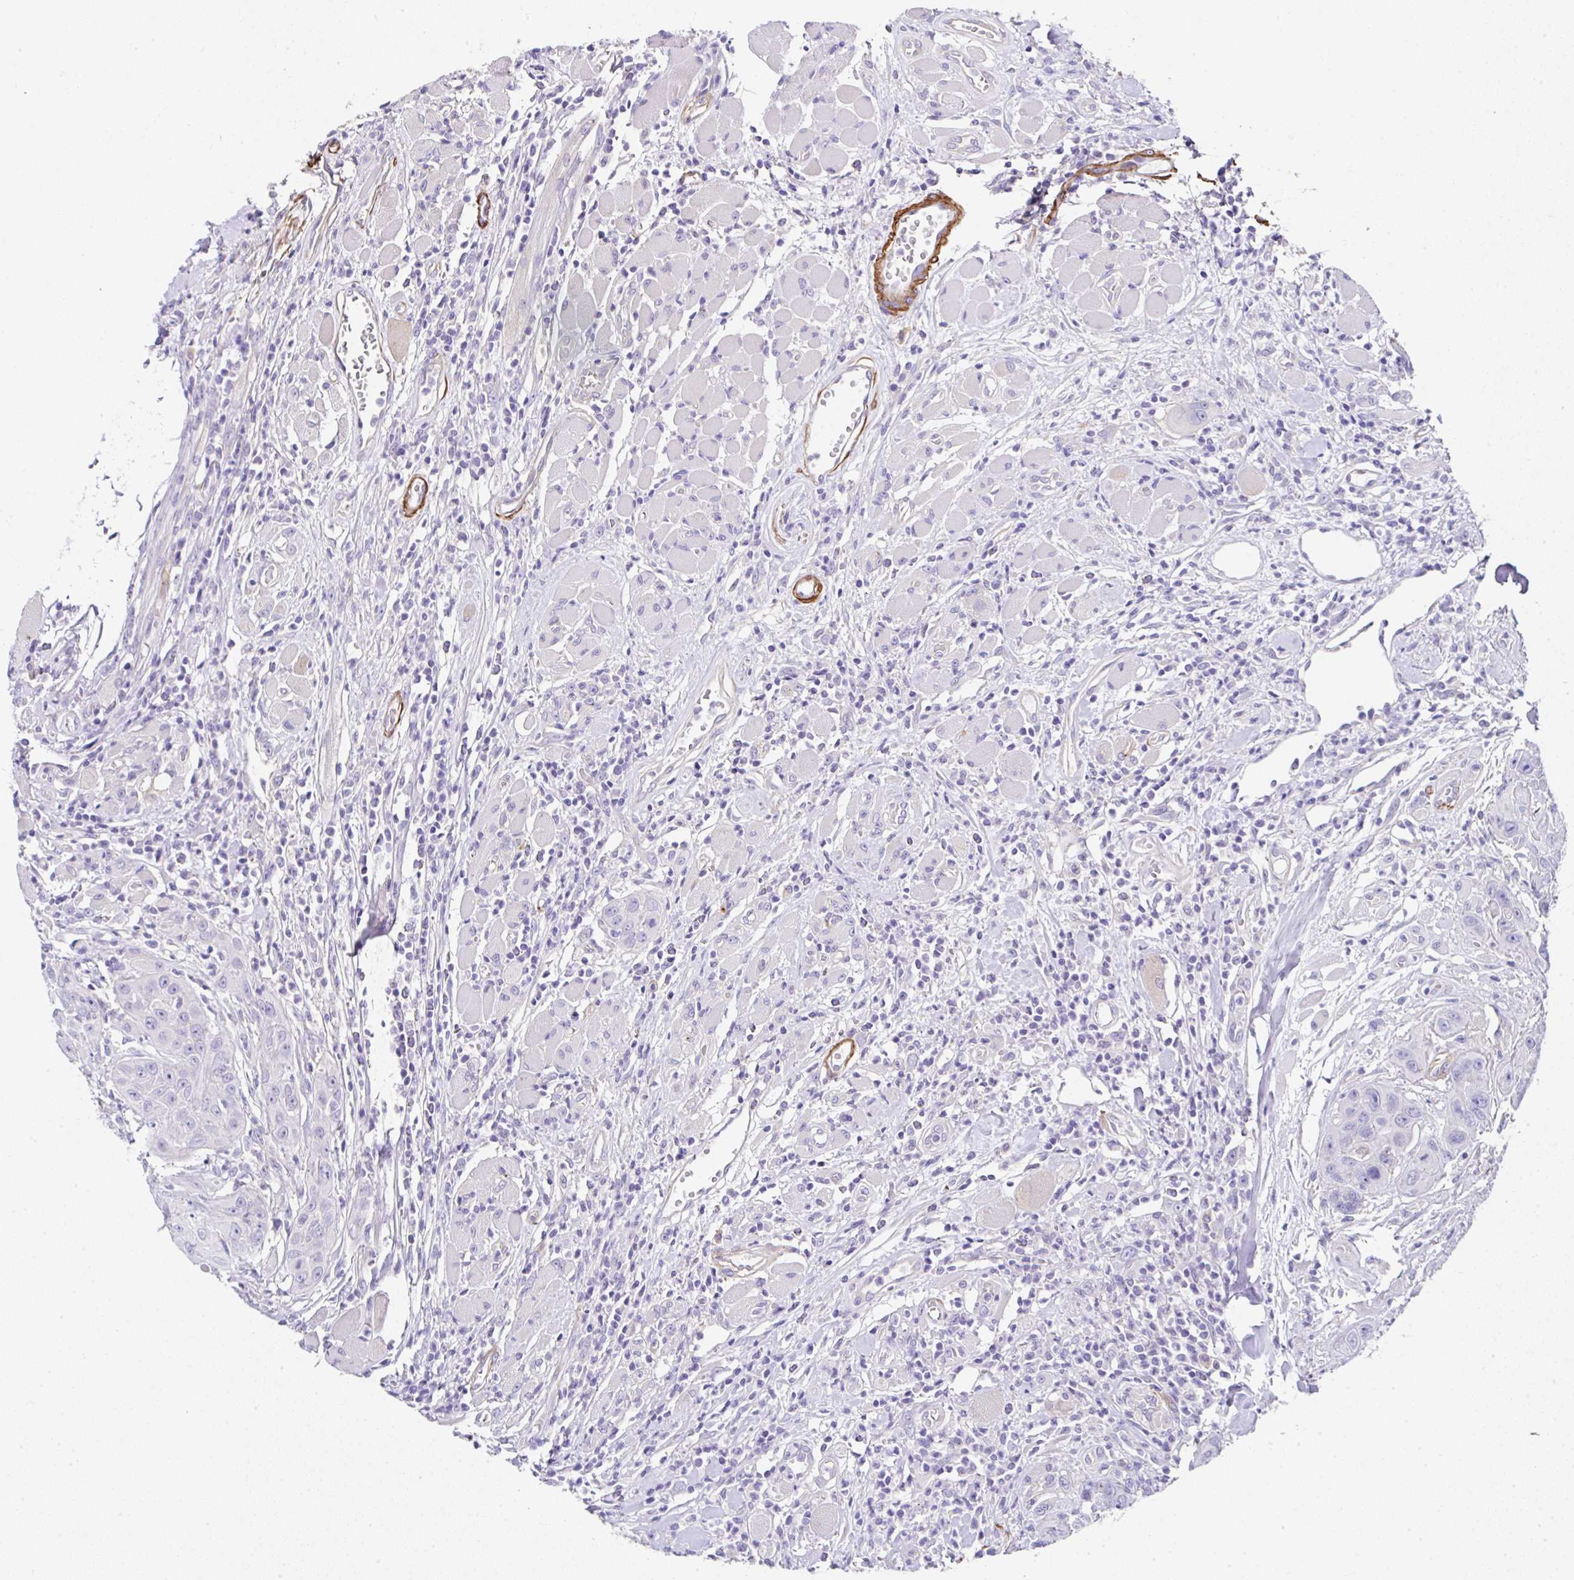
{"staining": {"intensity": "negative", "quantity": "none", "location": "none"}, "tissue": "head and neck cancer", "cell_type": "Tumor cells", "image_type": "cancer", "snomed": [{"axis": "morphology", "description": "Squamous cell carcinoma, NOS"}, {"axis": "topography", "description": "Head-Neck"}], "caption": "IHC image of neoplastic tissue: head and neck cancer (squamous cell carcinoma) stained with DAB demonstrates no significant protein staining in tumor cells. Brightfield microscopy of immunohistochemistry (IHC) stained with DAB (3,3'-diaminobenzidine) (brown) and hematoxylin (blue), captured at high magnification.", "gene": "PPFIA4", "patient": {"sex": "female", "age": 59}}